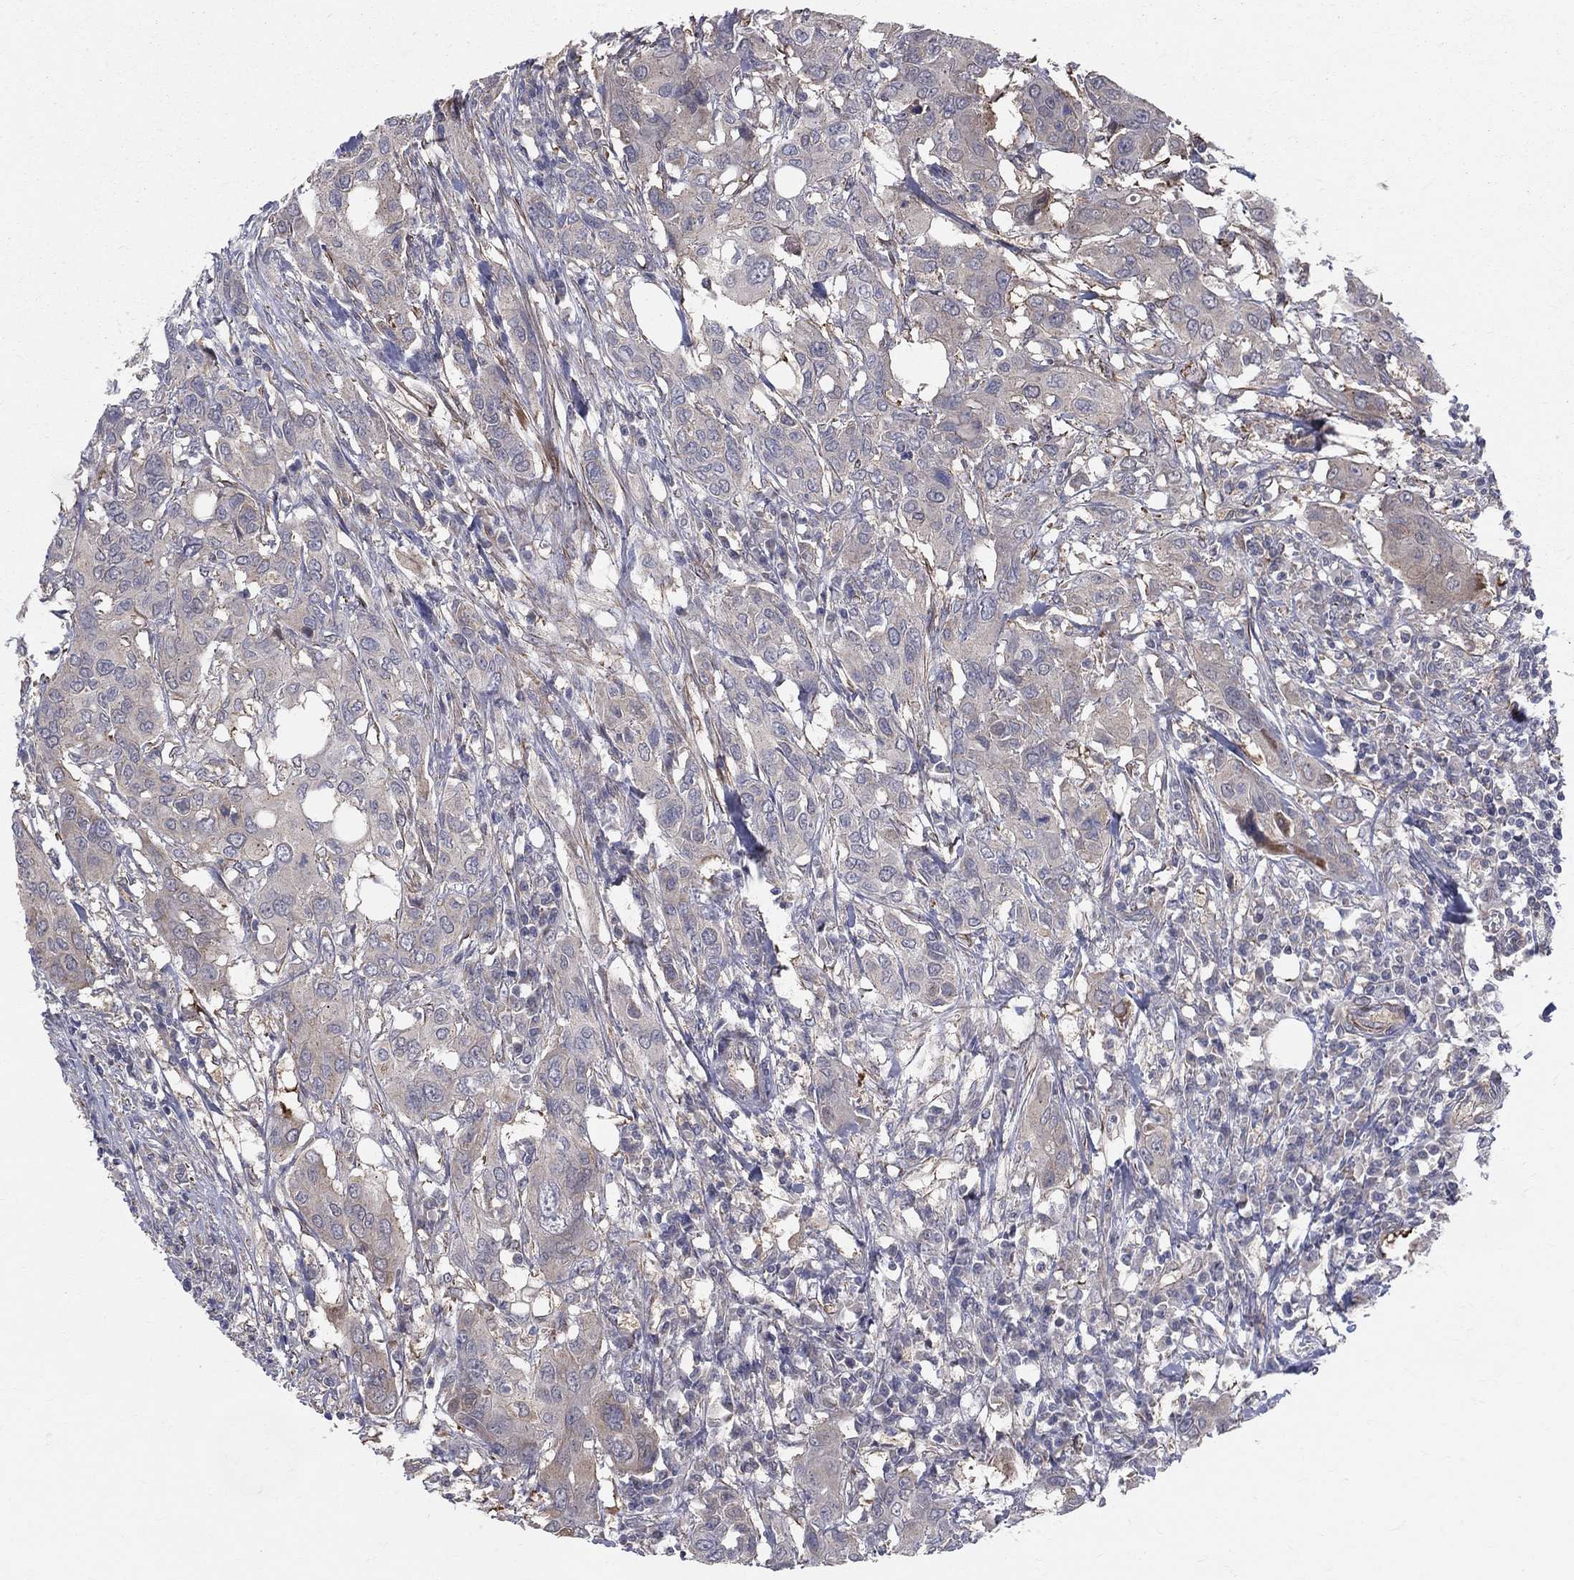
{"staining": {"intensity": "weak", "quantity": "<25%", "location": "cytoplasmic/membranous"}, "tissue": "urothelial cancer", "cell_type": "Tumor cells", "image_type": "cancer", "snomed": [{"axis": "morphology", "description": "Urothelial carcinoma, NOS"}, {"axis": "morphology", "description": "Urothelial carcinoma, High grade"}, {"axis": "topography", "description": "Urinary bladder"}], "caption": "Photomicrograph shows no significant protein expression in tumor cells of transitional cell carcinoma.", "gene": "POMZP3", "patient": {"sex": "male", "age": 63}}